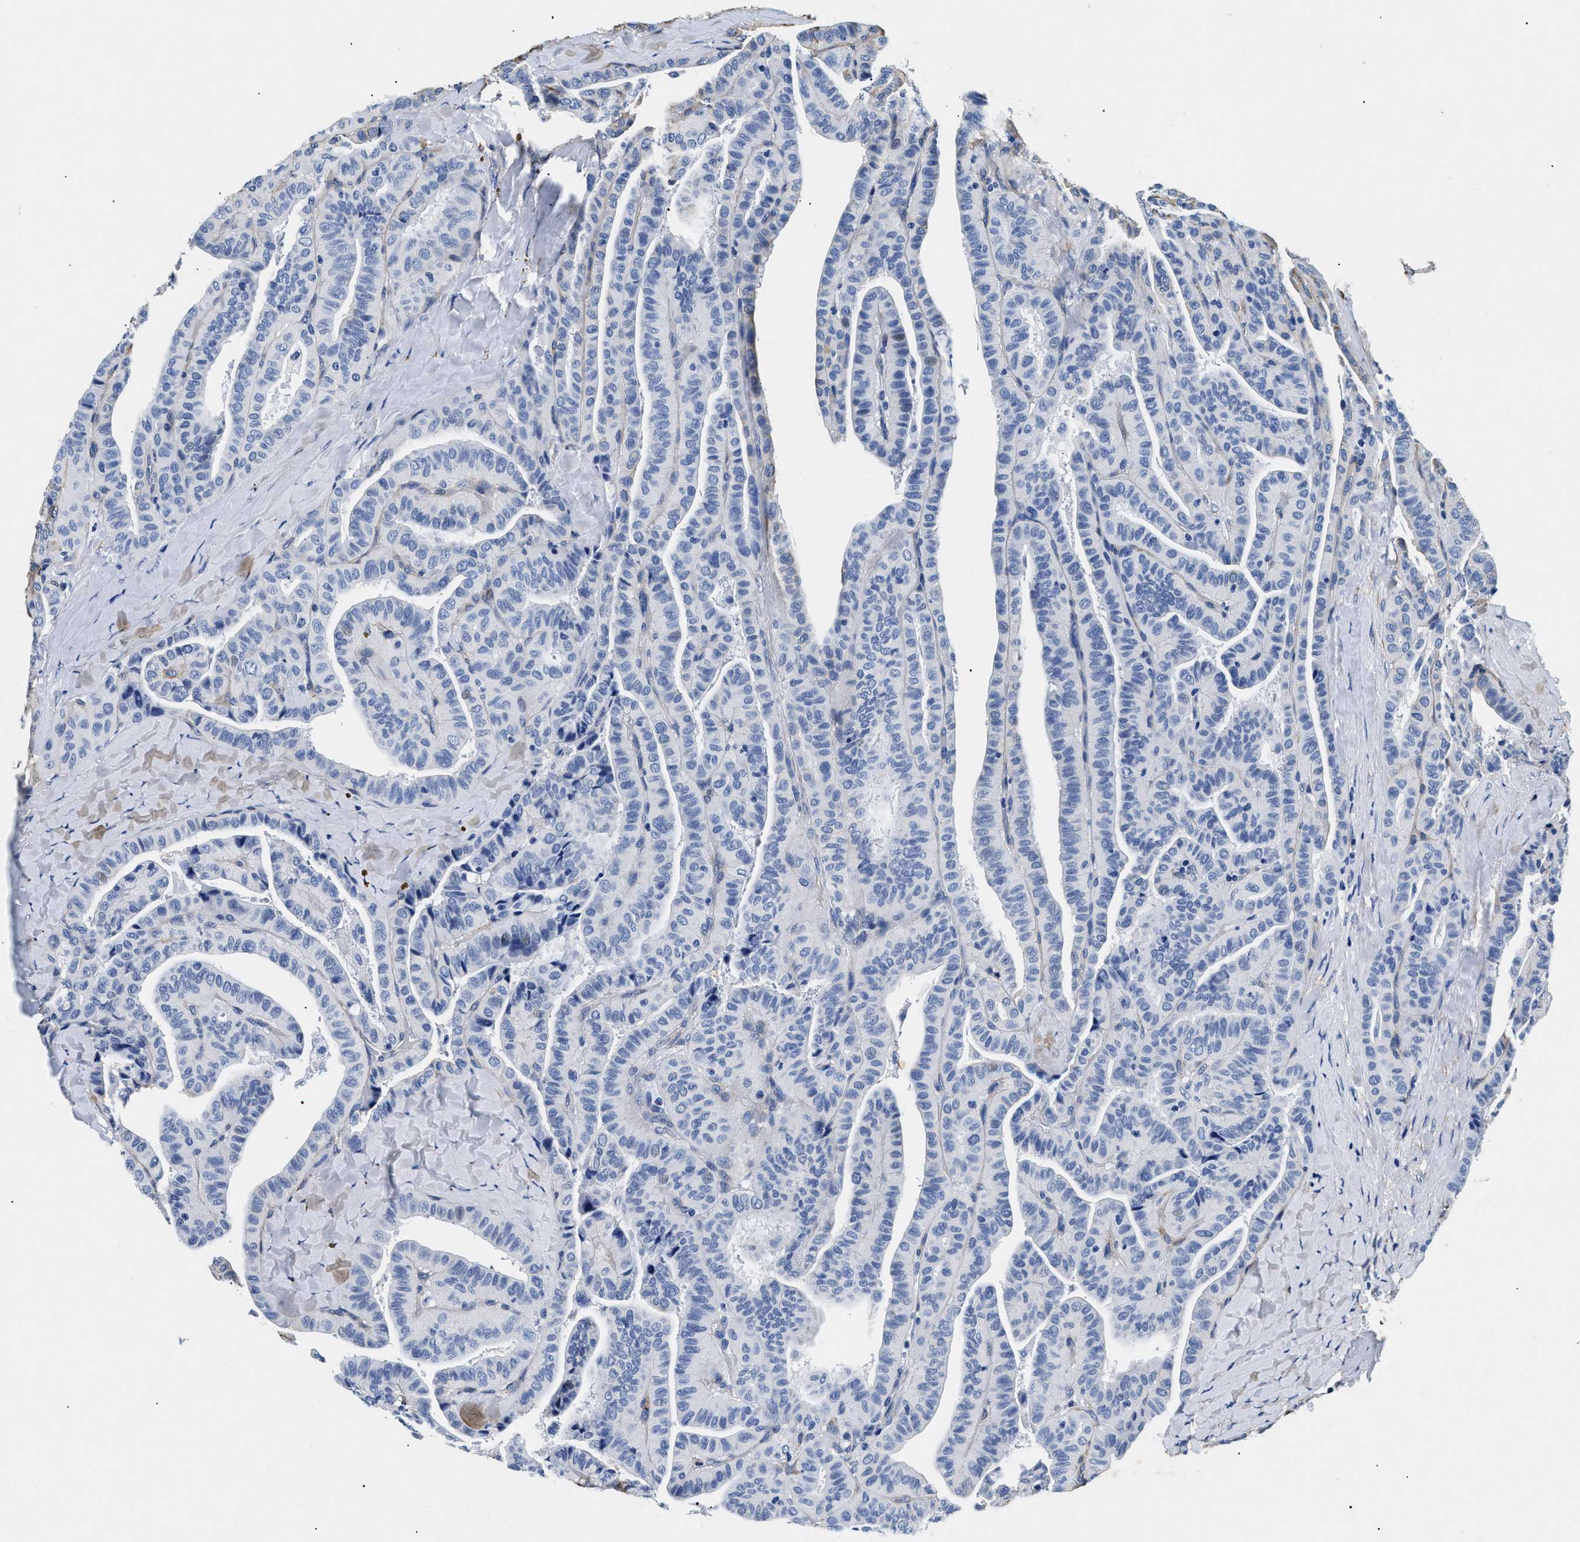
{"staining": {"intensity": "negative", "quantity": "none", "location": "none"}, "tissue": "thyroid cancer", "cell_type": "Tumor cells", "image_type": "cancer", "snomed": [{"axis": "morphology", "description": "Papillary adenocarcinoma, NOS"}, {"axis": "topography", "description": "Thyroid gland"}], "caption": "Immunohistochemistry (IHC) photomicrograph of papillary adenocarcinoma (thyroid) stained for a protein (brown), which shows no expression in tumor cells. (Immunohistochemistry, brightfield microscopy, high magnification).", "gene": "LAMA3", "patient": {"sex": "male", "age": 77}}